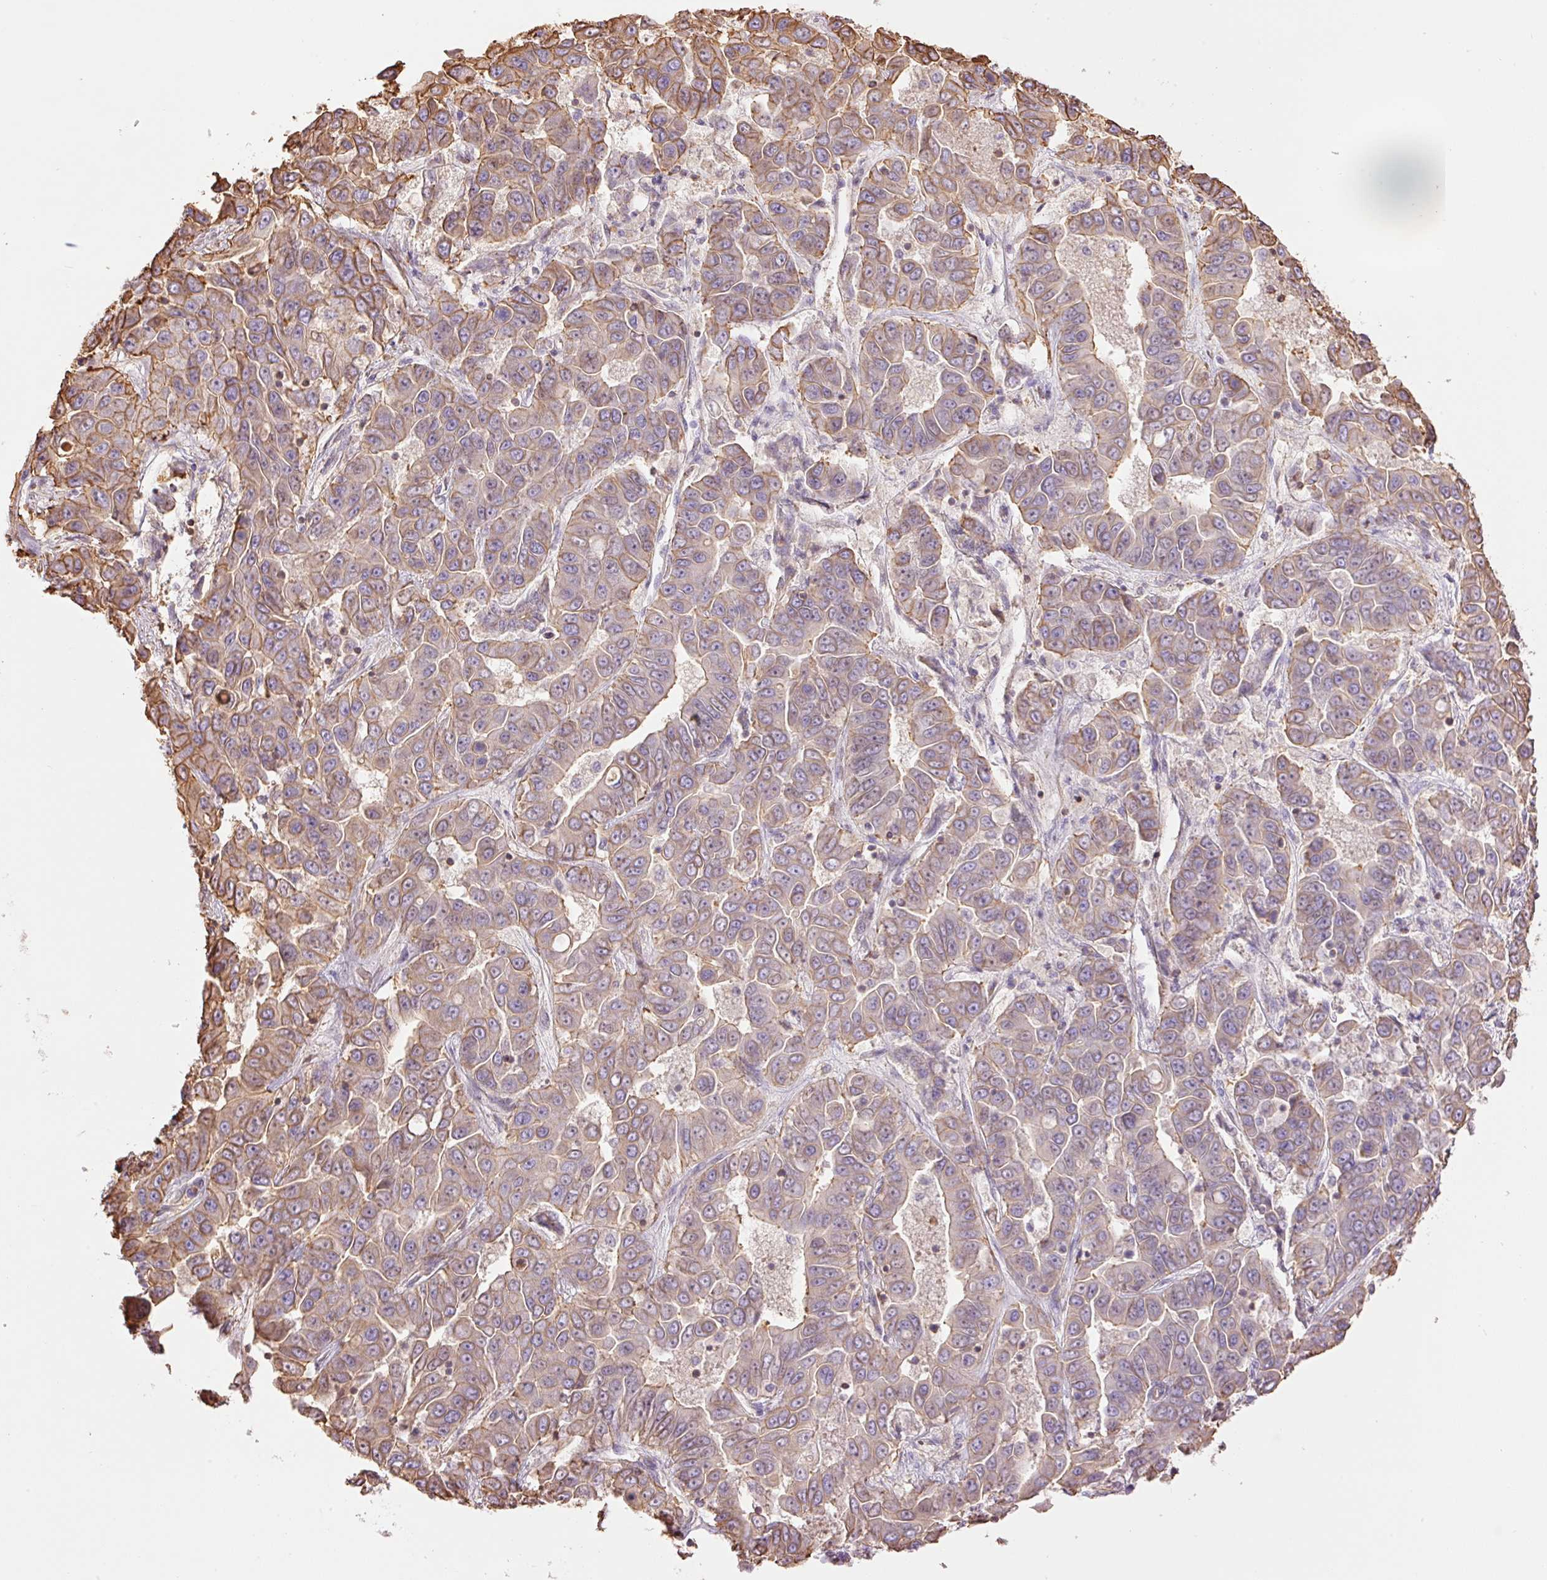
{"staining": {"intensity": "moderate", "quantity": "<25%", "location": "cytoplasmic/membranous"}, "tissue": "liver cancer", "cell_type": "Tumor cells", "image_type": "cancer", "snomed": [{"axis": "morphology", "description": "Cholangiocarcinoma"}, {"axis": "topography", "description": "Liver"}], "caption": "Brown immunohistochemical staining in human liver cancer (cholangiocarcinoma) shows moderate cytoplasmic/membranous positivity in approximately <25% of tumor cells. (Brightfield microscopy of DAB IHC at high magnification).", "gene": "PPP1R1B", "patient": {"sex": "female", "age": 52}}